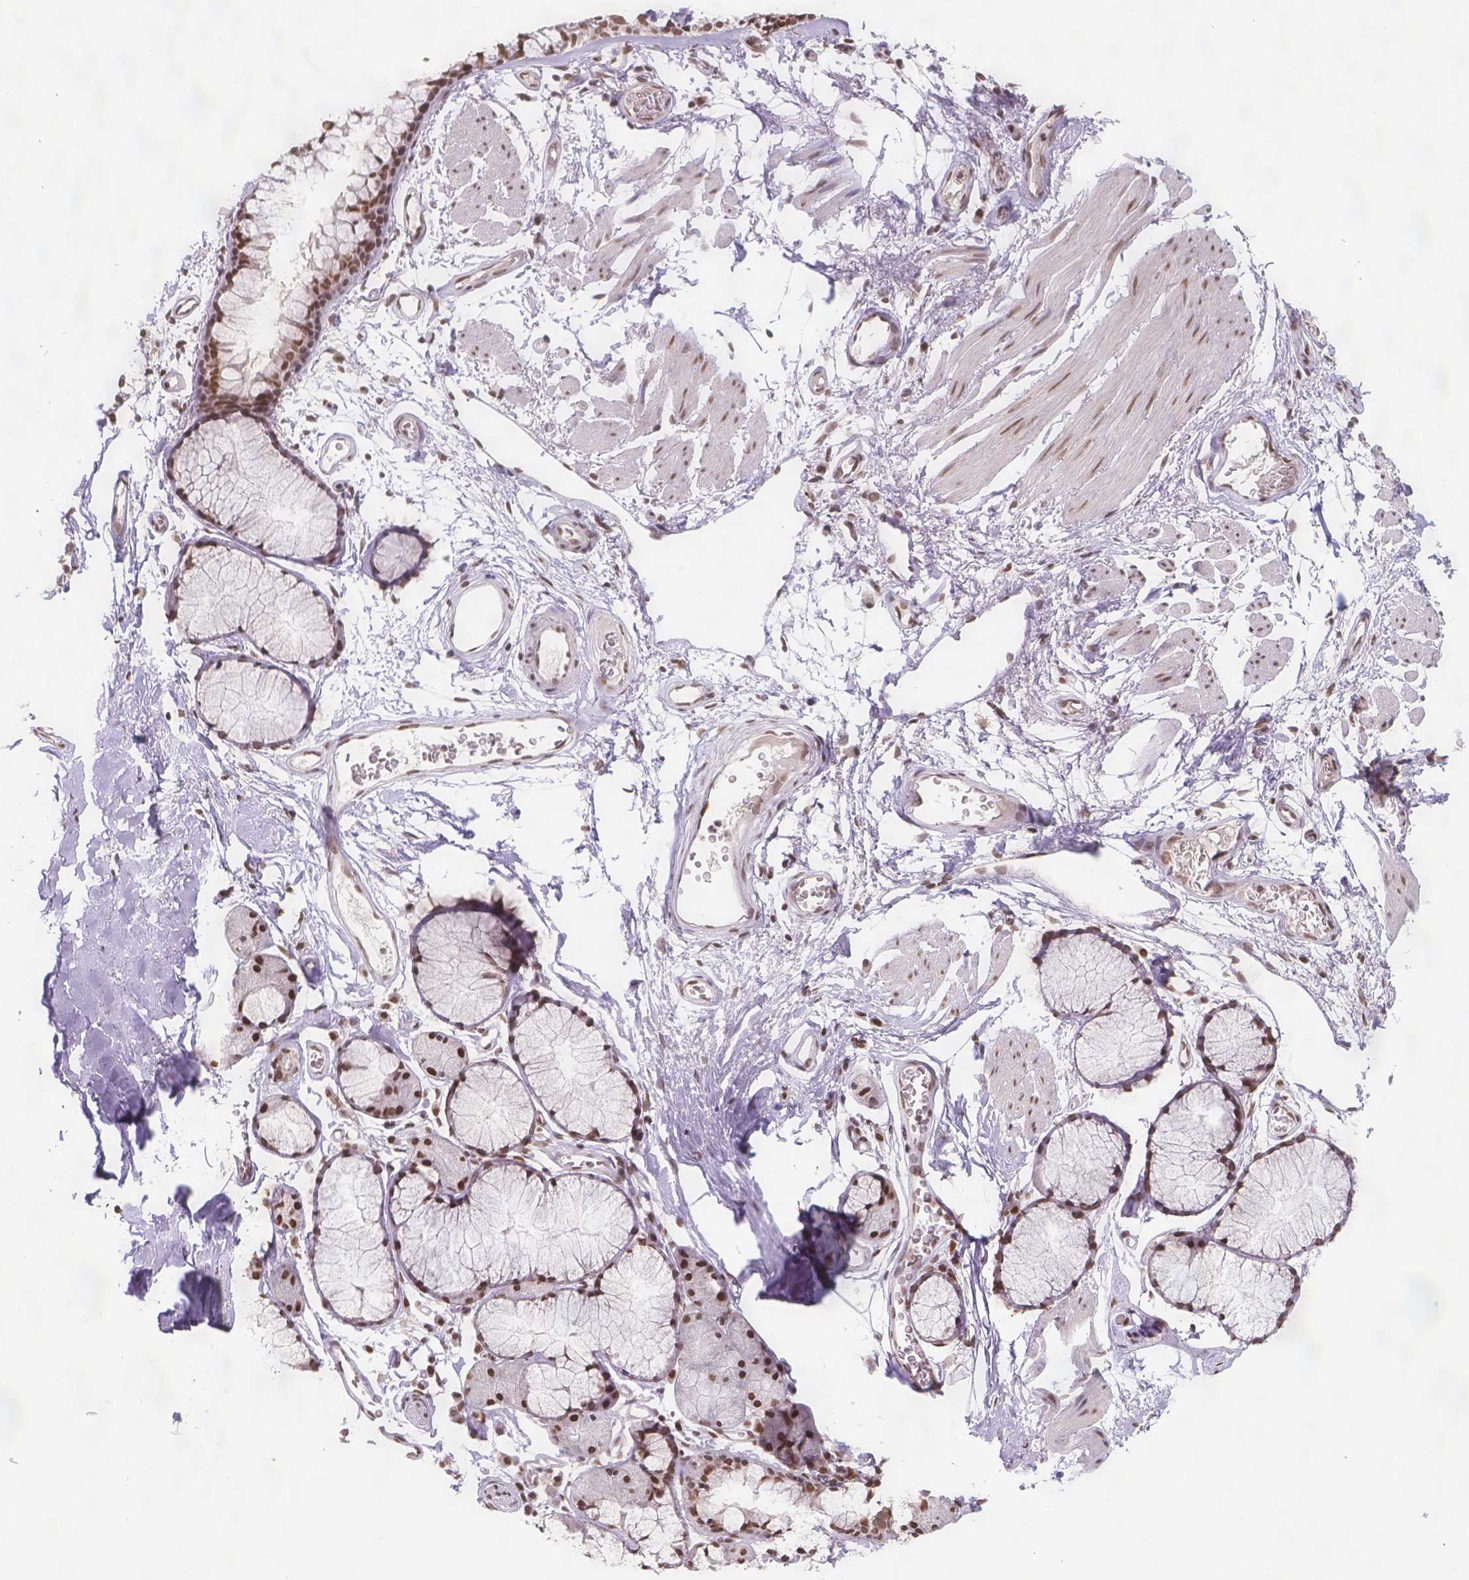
{"staining": {"intensity": "strong", "quantity": ">75%", "location": "nuclear"}, "tissue": "adipose tissue", "cell_type": "Adipocytes", "image_type": "normal", "snomed": [{"axis": "morphology", "description": "Normal tissue, NOS"}, {"axis": "topography", "description": "Cartilage tissue"}, {"axis": "topography", "description": "Bronchus"}], "caption": "About >75% of adipocytes in benign human adipose tissue display strong nuclear protein expression as visualized by brown immunohistochemical staining.", "gene": "FANCE", "patient": {"sex": "female", "age": 79}}